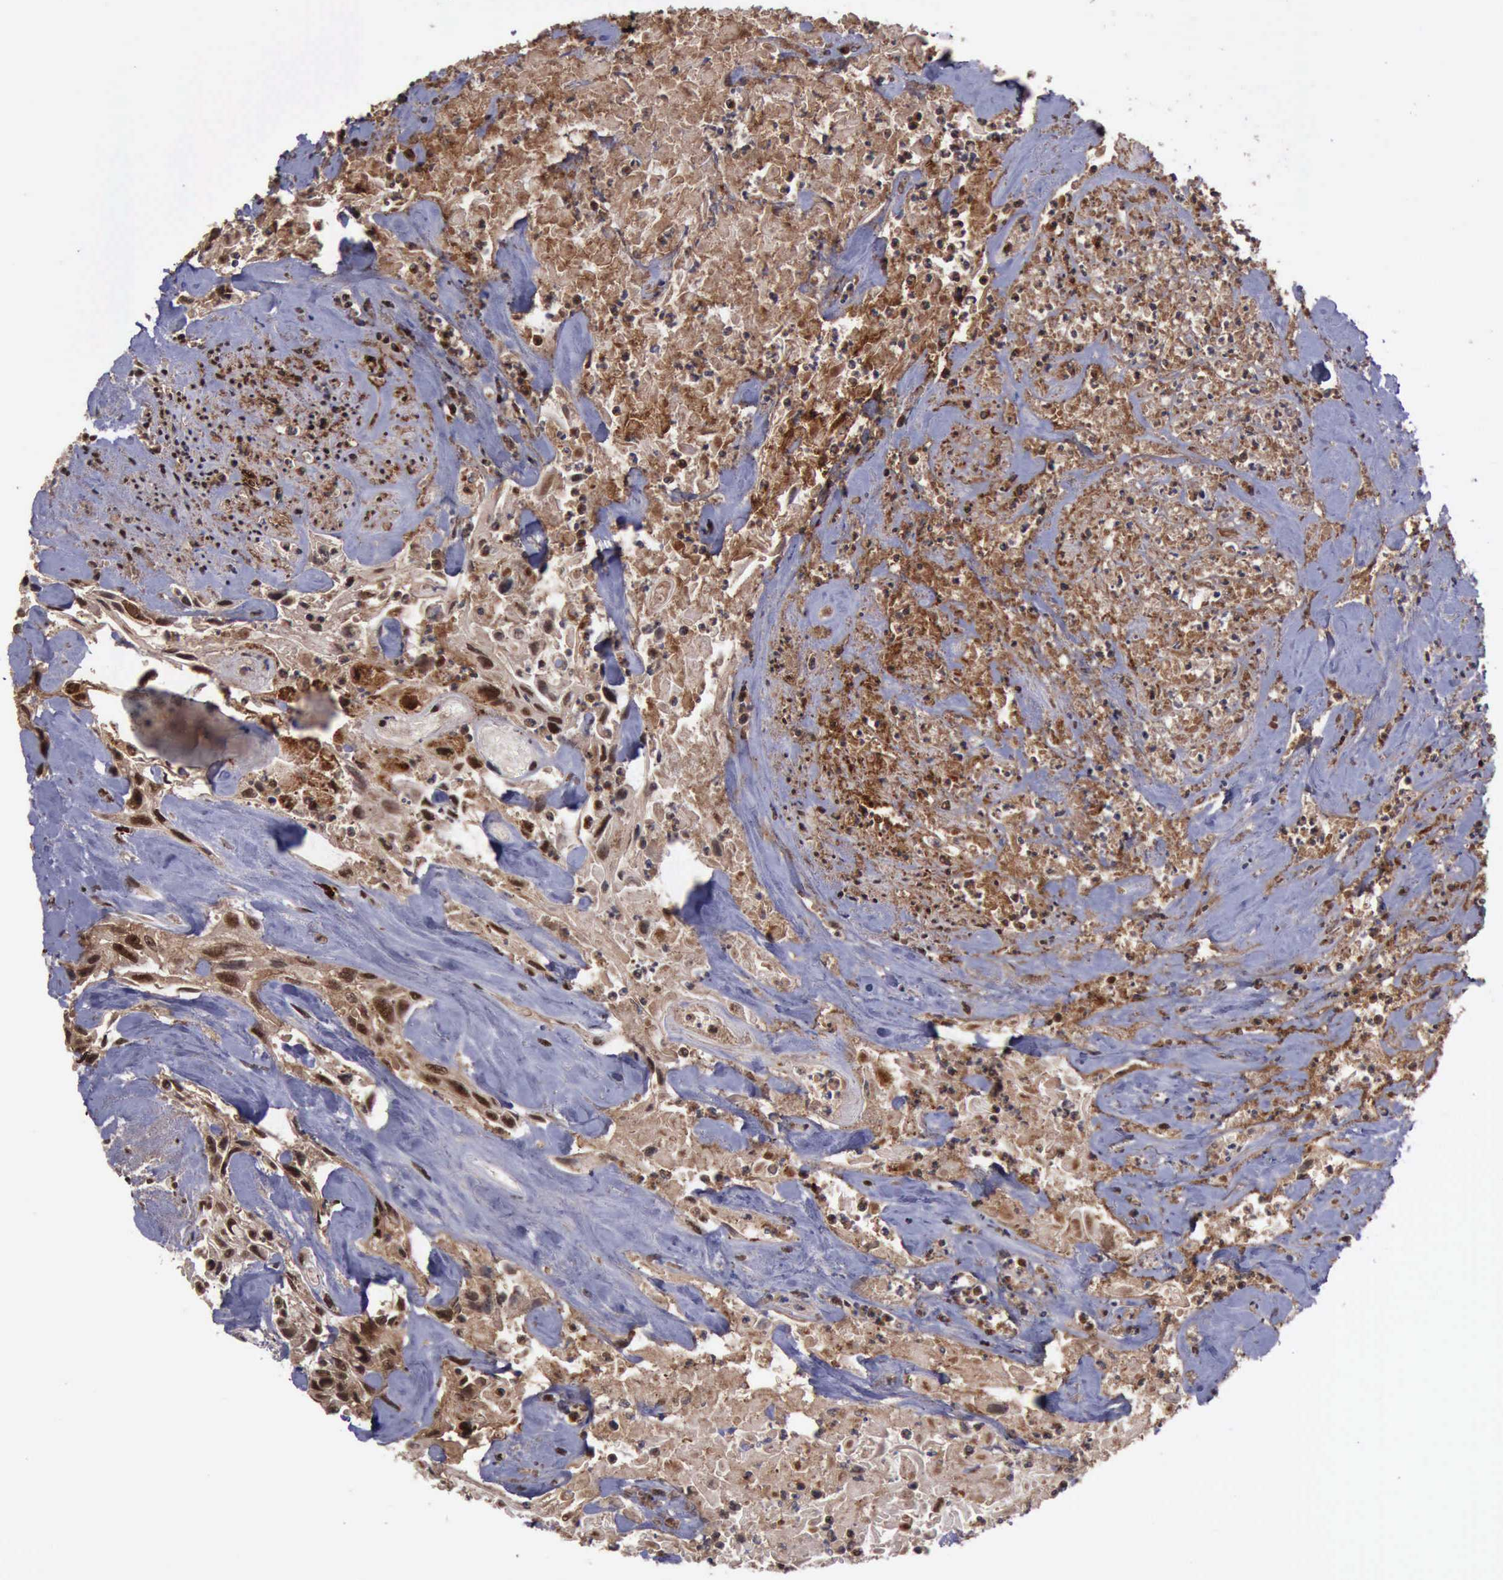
{"staining": {"intensity": "strong", "quantity": ">75%", "location": "cytoplasmic/membranous,nuclear"}, "tissue": "urothelial cancer", "cell_type": "Tumor cells", "image_type": "cancer", "snomed": [{"axis": "morphology", "description": "Urothelial carcinoma, High grade"}, {"axis": "topography", "description": "Urinary bladder"}], "caption": "Strong cytoplasmic/membranous and nuclear staining is present in about >75% of tumor cells in urothelial carcinoma (high-grade).", "gene": "TRMT2A", "patient": {"sex": "female", "age": 84}}